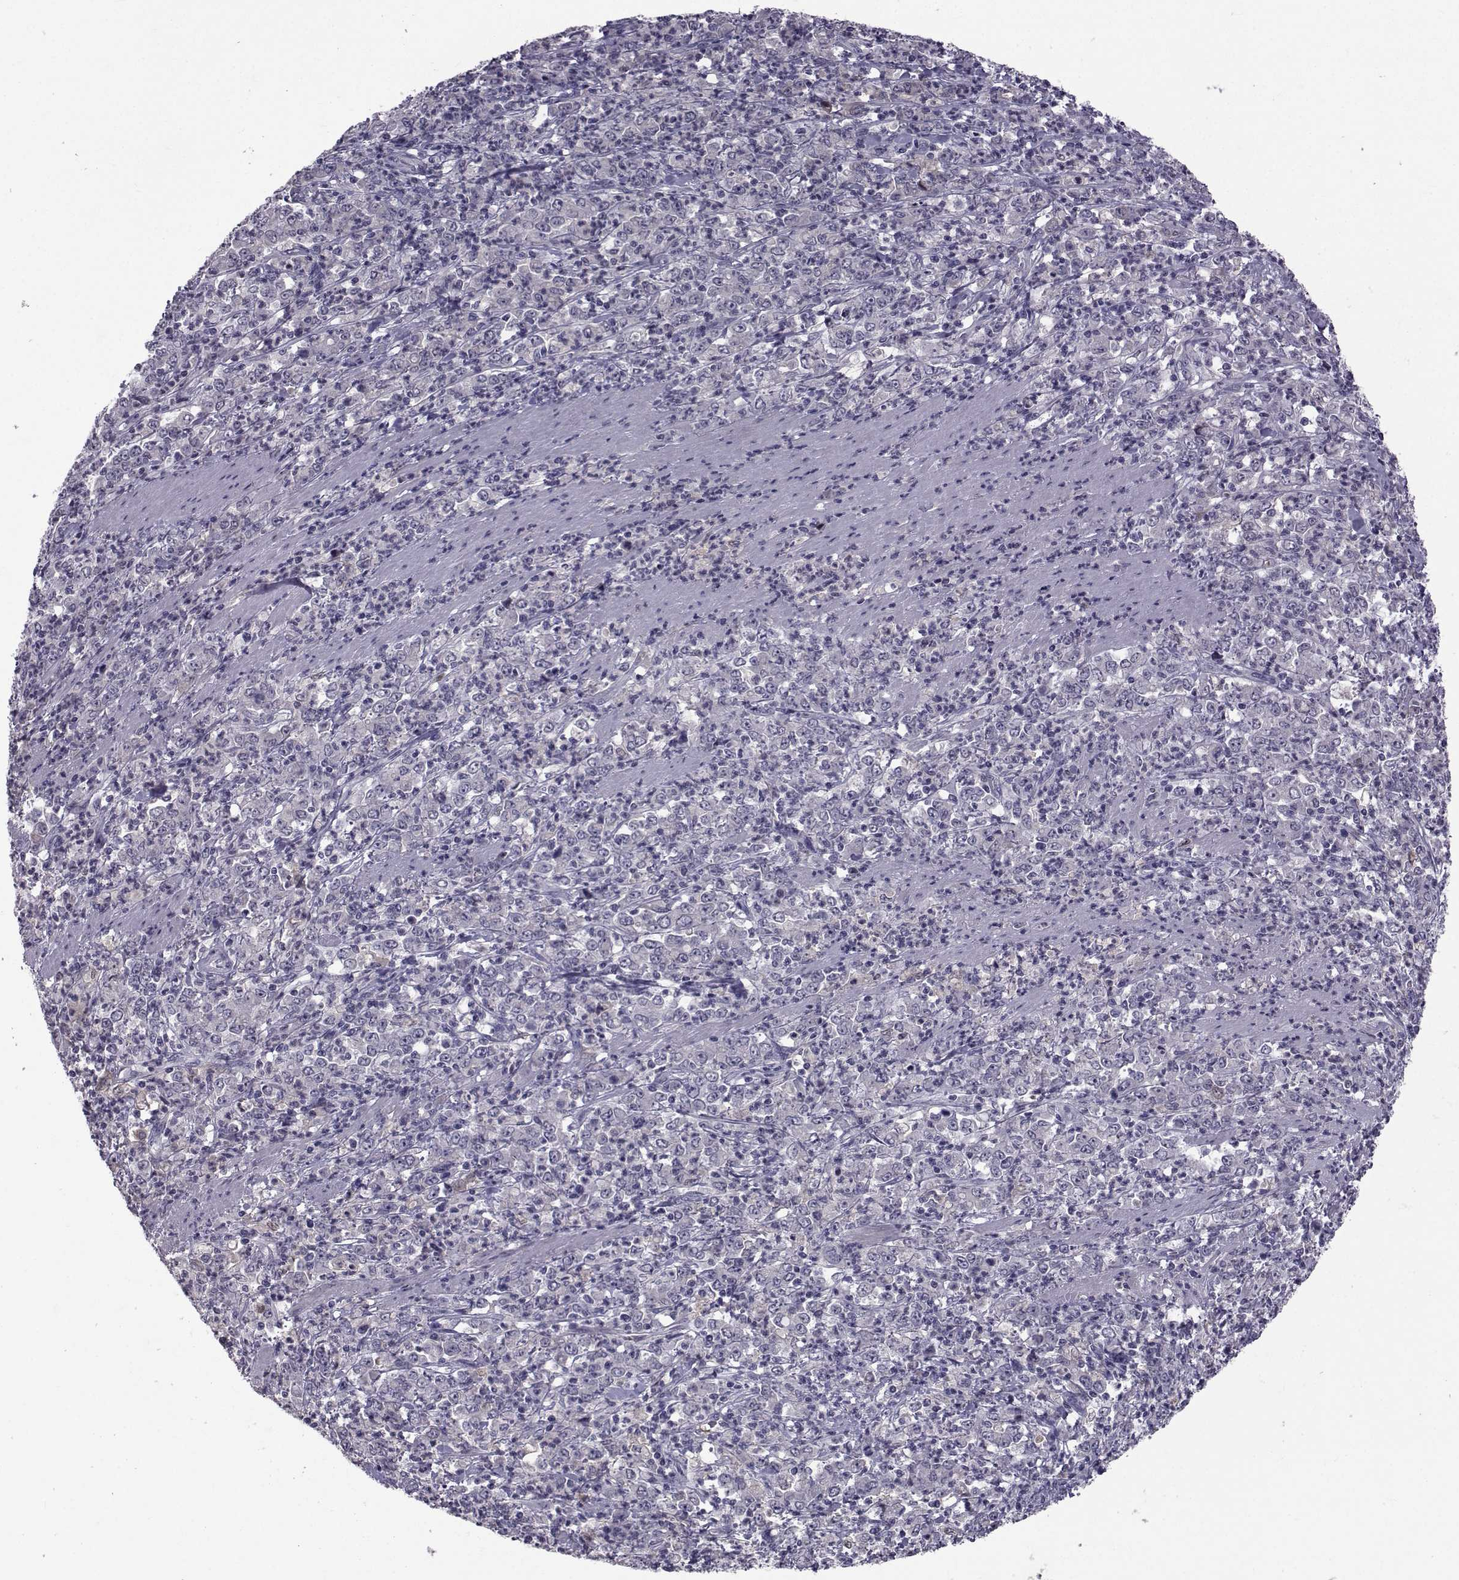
{"staining": {"intensity": "negative", "quantity": "none", "location": "none"}, "tissue": "stomach cancer", "cell_type": "Tumor cells", "image_type": "cancer", "snomed": [{"axis": "morphology", "description": "Adenocarcinoma, NOS"}, {"axis": "topography", "description": "Stomach, lower"}], "caption": "High magnification brightfield microscopy of stomach cancer (adenocarcinoma) stained with DAB (3,3'-diaminobenzidine) (brown) and counterstained with hematoxylin (blue): tumor cells show no significant staining.", "gene": "TNFRSF11B", "patient": {"sex": "female", "age": 71}}